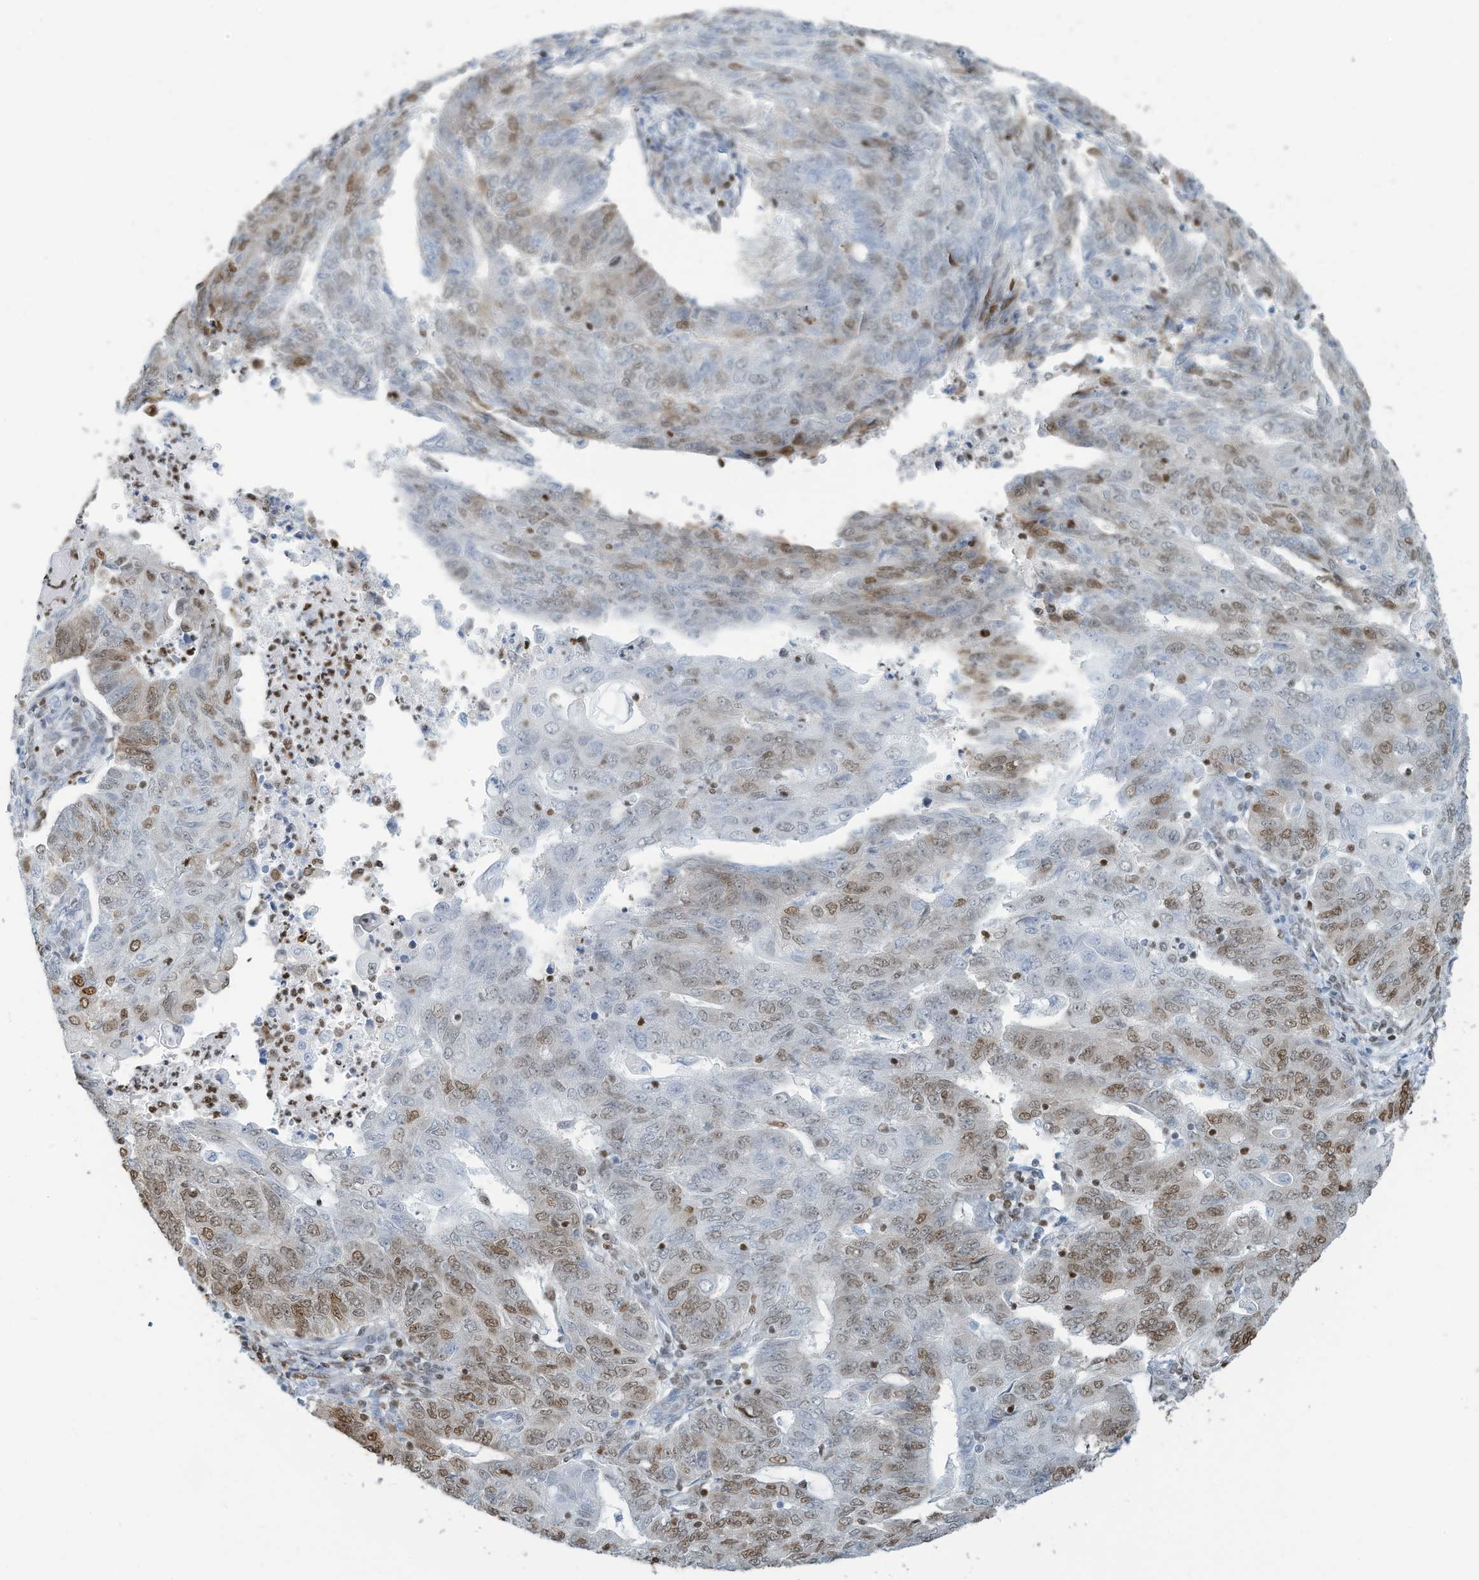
{"staining": {"intensity": "moderate", "quantity": "25%-75%", "location": "nuclear"}, "tissue": "endometrial cancer", "cell_type": "Tumor cells", "image_type": "cancer", "snomed": [{"axis": "morphology", "description": "Adenocarcinoma, NOS"}, {"axis": "topography", "description": "Endometrium"}], "caption": "Tumor cells exhibit medium levels of moderate nuclear positivity in about 25%-75% of cells in endometrial adenocarcinoma.", "gene": "SARNP", "patient": {"sex": "female", "age": 32}}